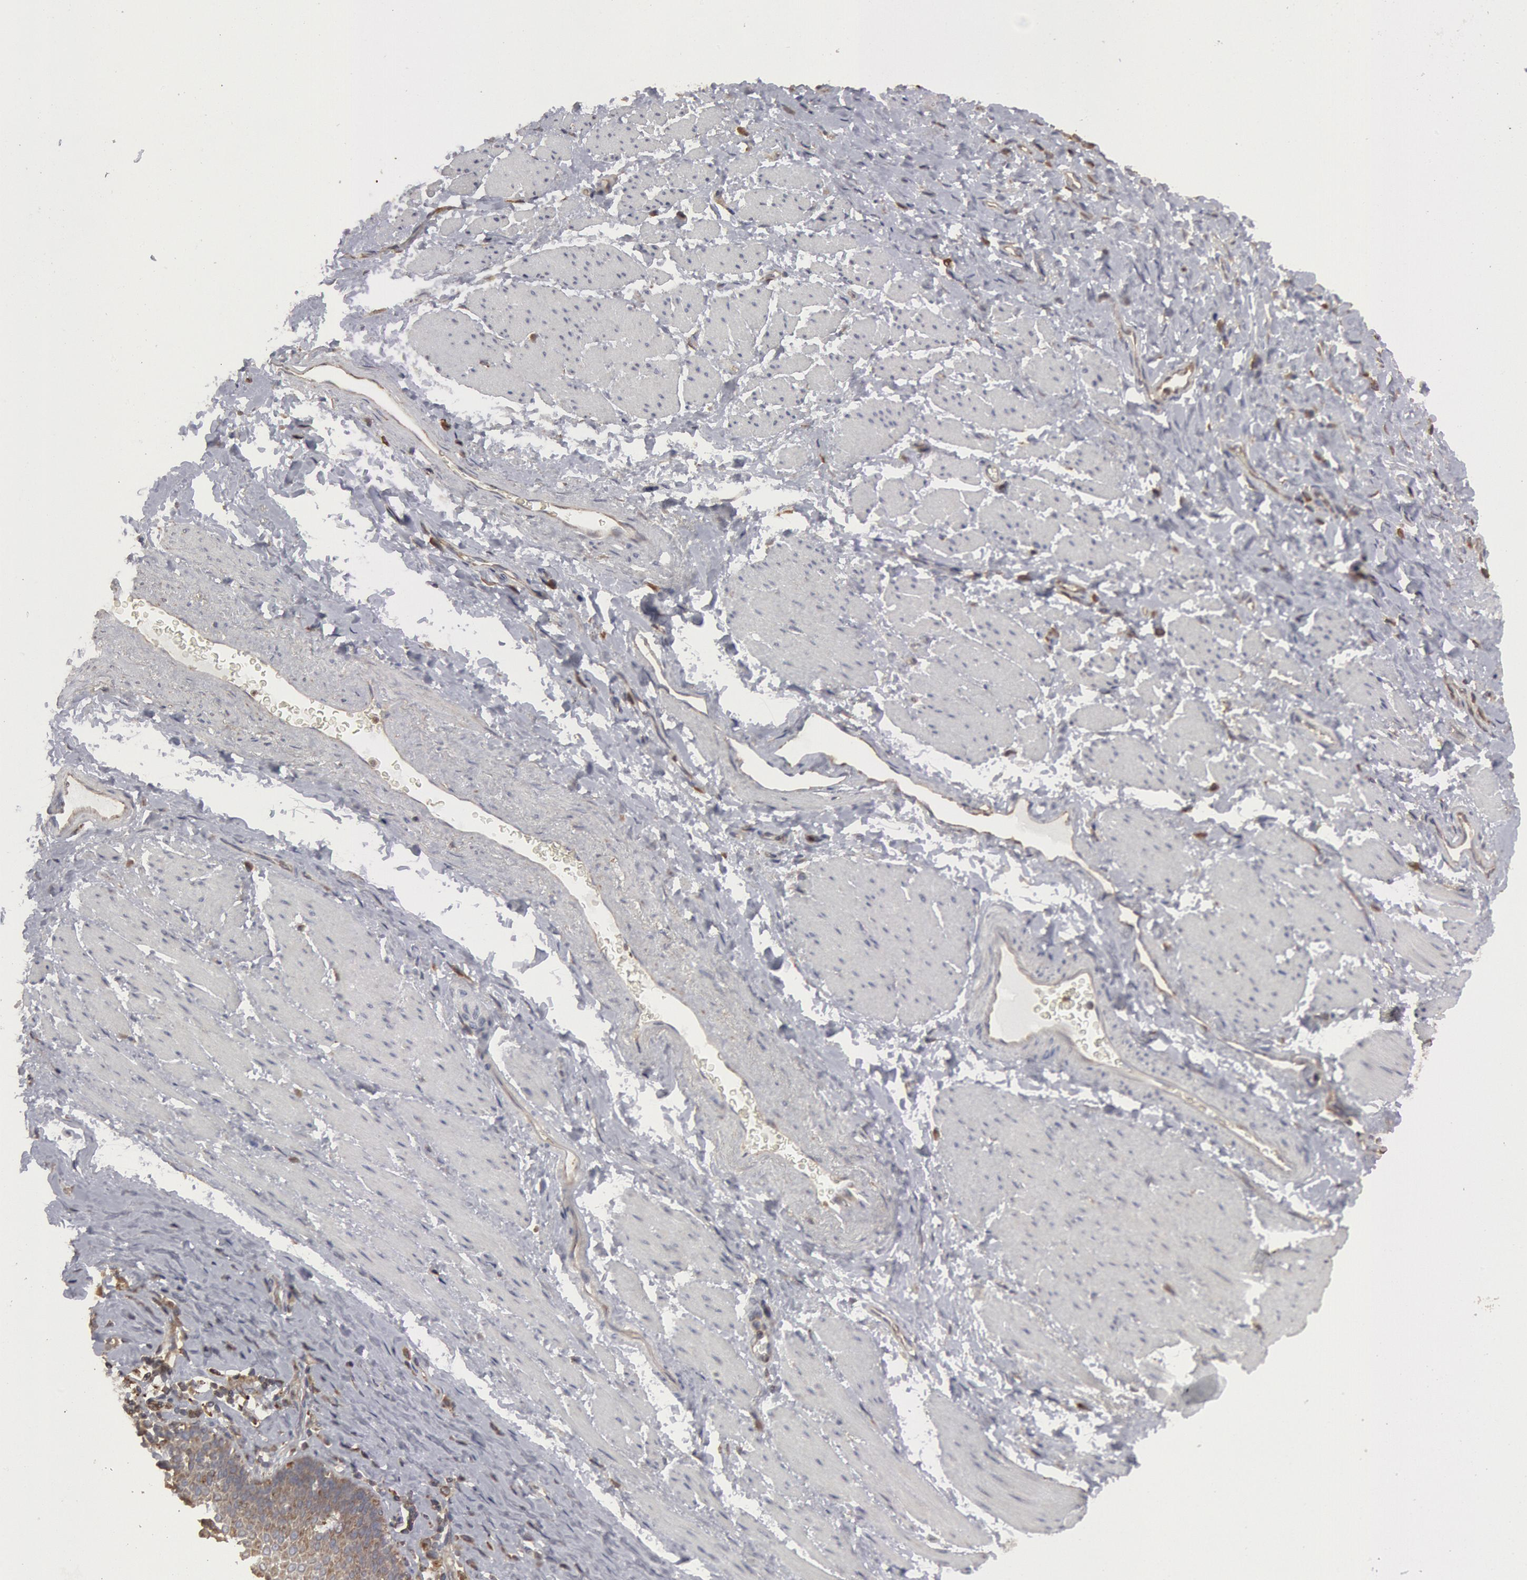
{"staining": {"intensity": "weak", "quantity": "<25%", "location": "cytoplasmic/membranous"}, "tissue": "esophagus", "cell_type": "Squamous epithelial cells", "image_type": "normal", "snomed": [{"axis": "morphology", "description": "Normal tissue, NOS"}, {"axis": "topography", "description": "Esophagus"}], "caption": "High power microscopy micrograph of an IHC histopathology image of benign esophagus, revealing no significant expression in squamous epithelial cells.", "gene": "OSBPL8", "patient": {"sex": "female", "age": 61}}